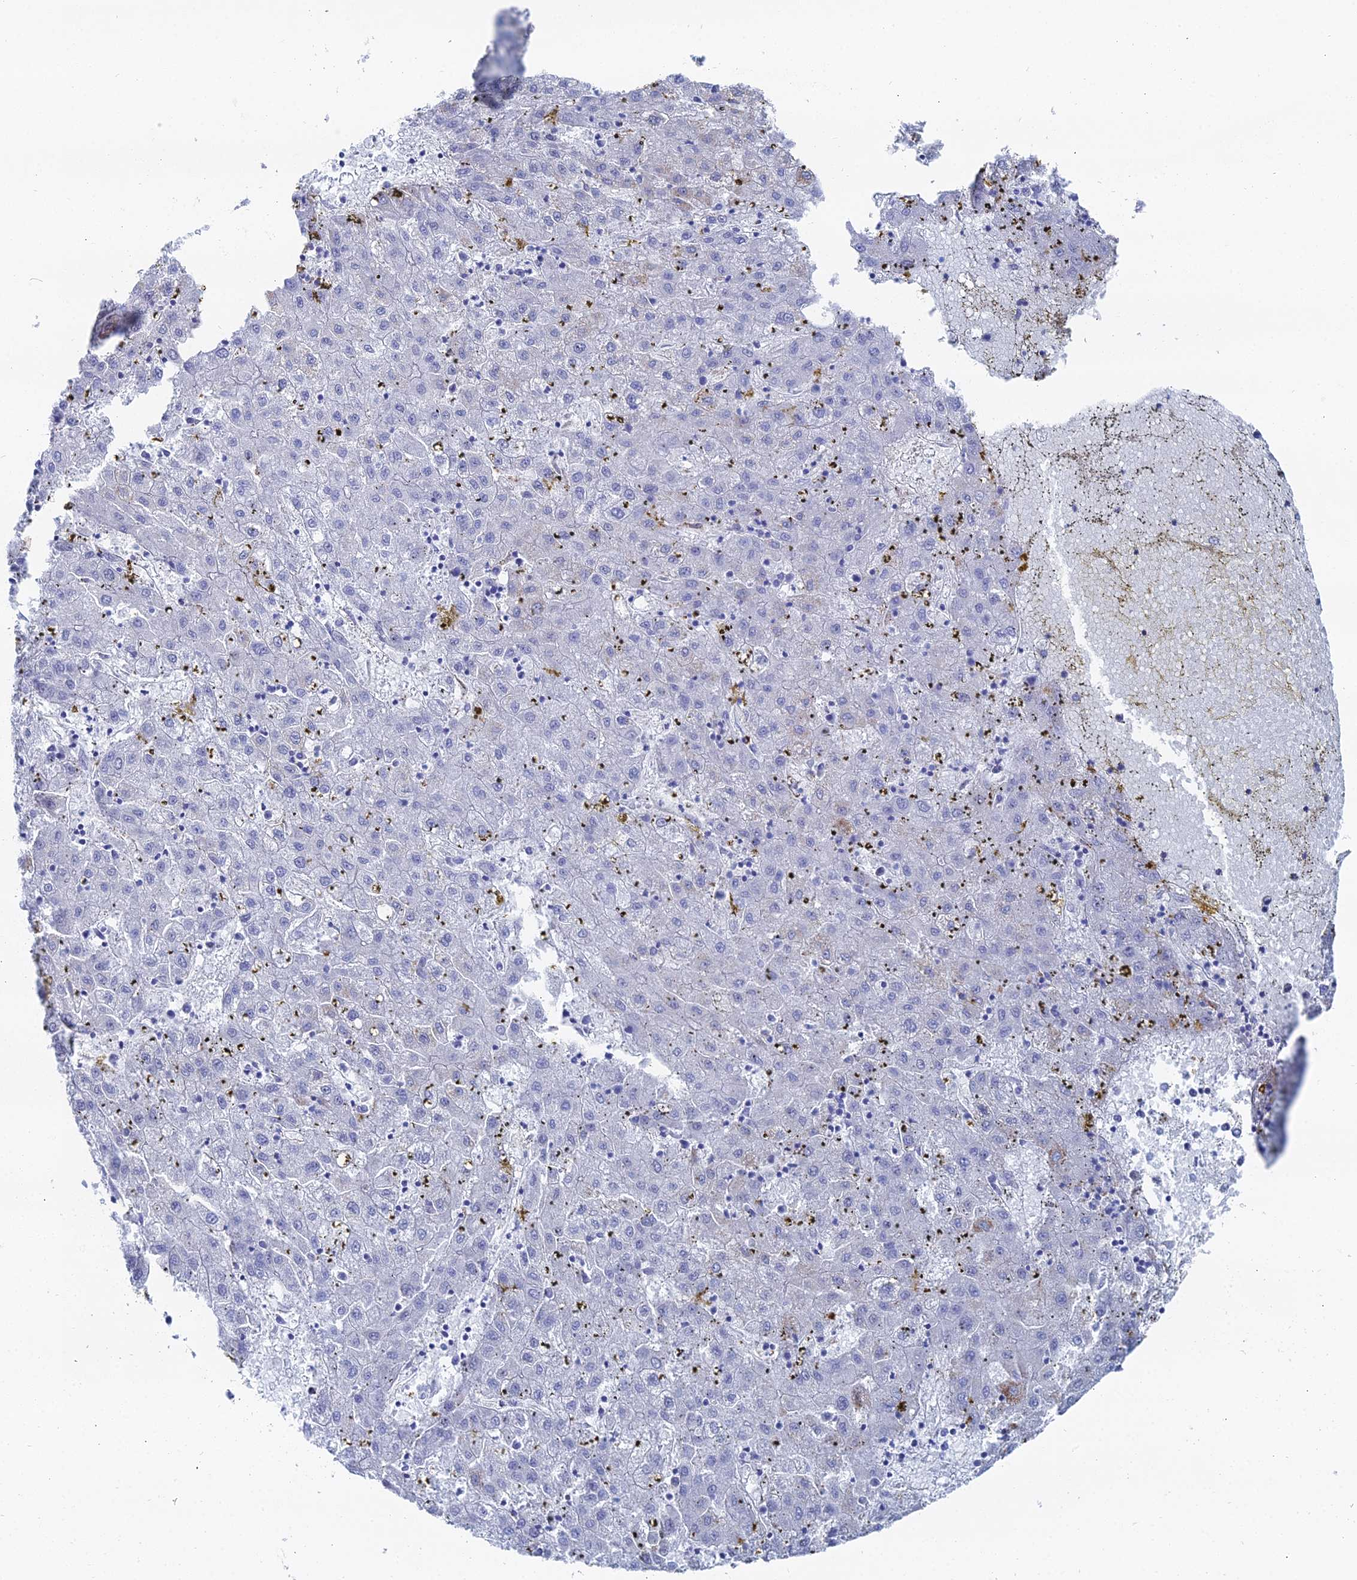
{"staining": {"intensity": "negative", "quantity": "none", "location": "none"}, "tissue": "liver cancer", "cell_type": "Tumor cells", "image_type": "cancer", "snomed": [{"axis": "morphology", "description": "Carcinoma, Hepatocellular, NOS"}, {"axis": "topography", "description": "Liver"}], "caption": "The micrograph shows no staining of tumor cells in hepatocellular carcinoma (liver).", "gene": "DHX34", "patient": {"sex": "male", "age": 72}}